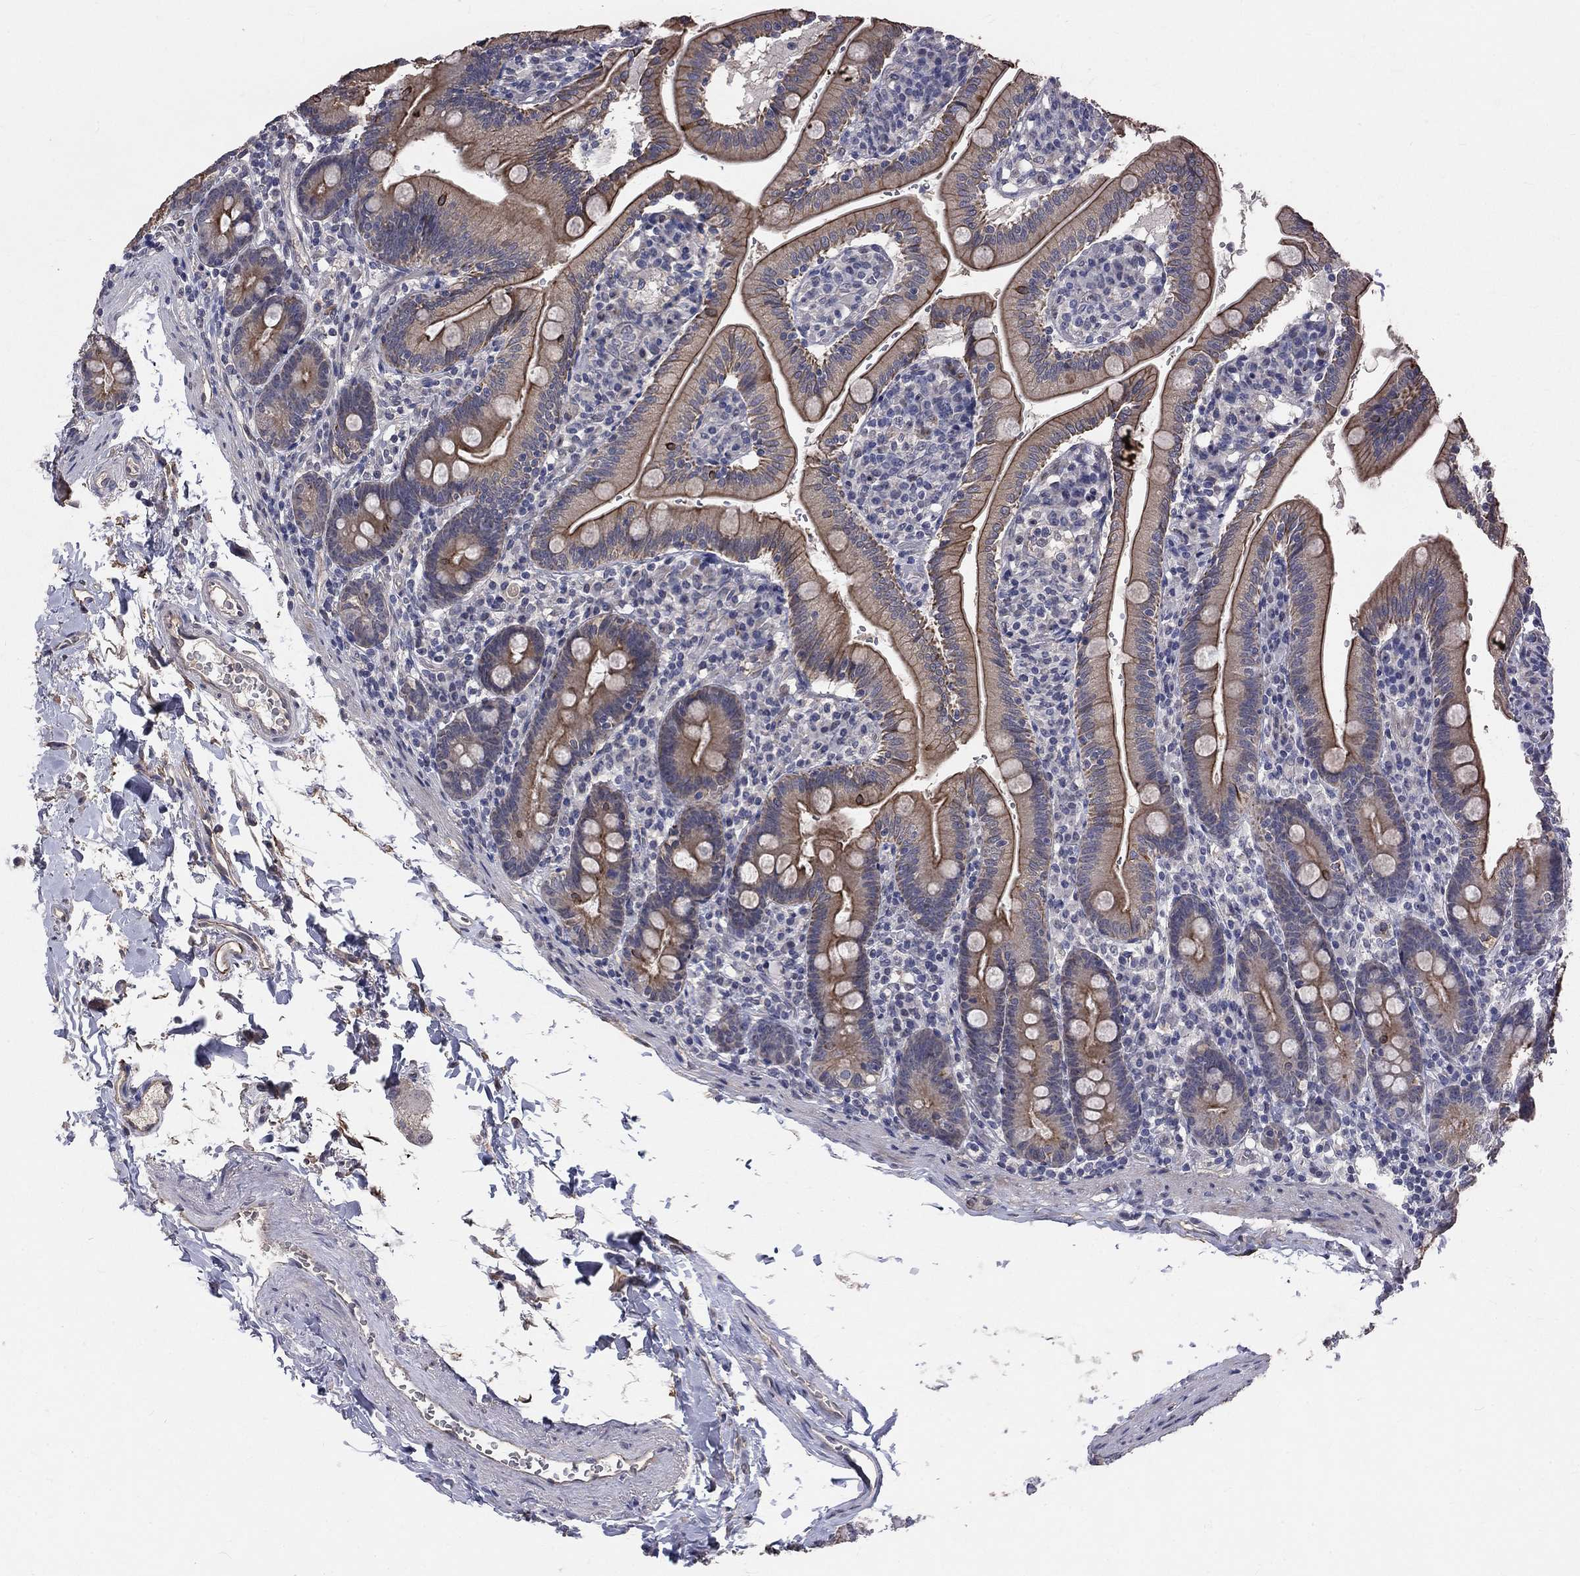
{"staining": {"intensity": "moderate", "quantity": "25%-75%", "location": "cytoplasmic/membranous"}, "tissue": "duodenum", "cell_type": "Glandular cells", "image_type": "normal", "snomed": [{"axis": "morphology", "description": "Normal tissue, NOS"}, {"axis": "topography", "description": "Duodenum"}], "caption": "Immunohistochemistry (IHC) image of normal human duodenum stained for a protein (brown), which shows medium levels of moderate cytoplasmic/membranous positivity in approximately 25%-75% of glandular cells.", "gene": "CHST5", "patient": {"sex": "female", "age": 67}}